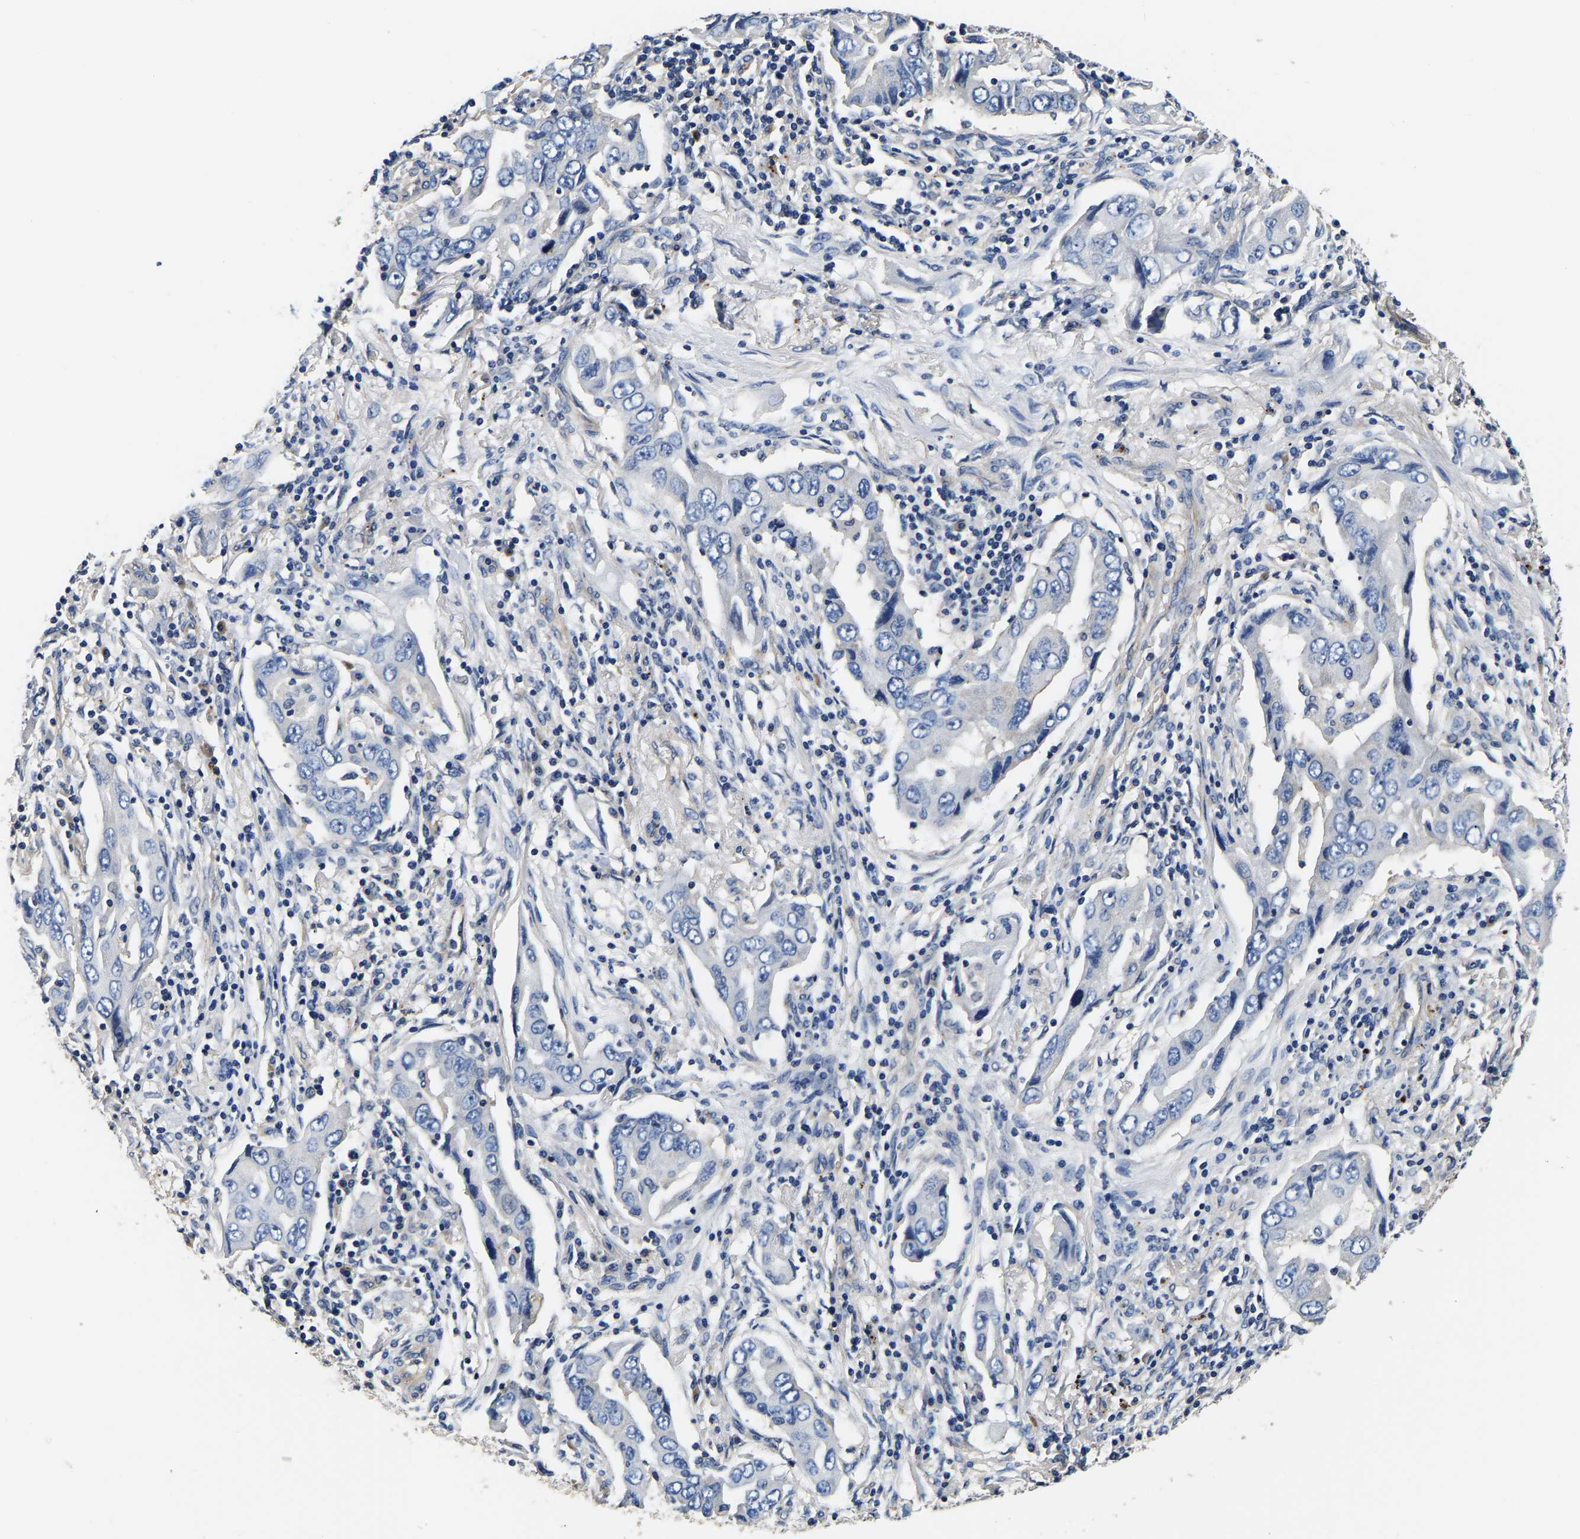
{"staining": {"intensity": "negative", "quantity": "none", "location": "none"}, "tissue": "lung cancer", "cell_type": "Tumor cells", "image_type": "cancer", "snomed": [{"axis": "morphology", "description": "Adenocarcinoma, NOS"}, {"axis": "topography", "description": "Lung"}], "caption": "Immunohistochemistry image of neoplastic tissue: human lung cancer stained with DAB (3,3'-diaminobenzidine) reveals no significant protein positivity in tumor cells. (DAB immunohistochemistry with hematoxylin counter stain).", "gene": "SH3GLB1", "patient": {"sex": "female", "age": 65}}